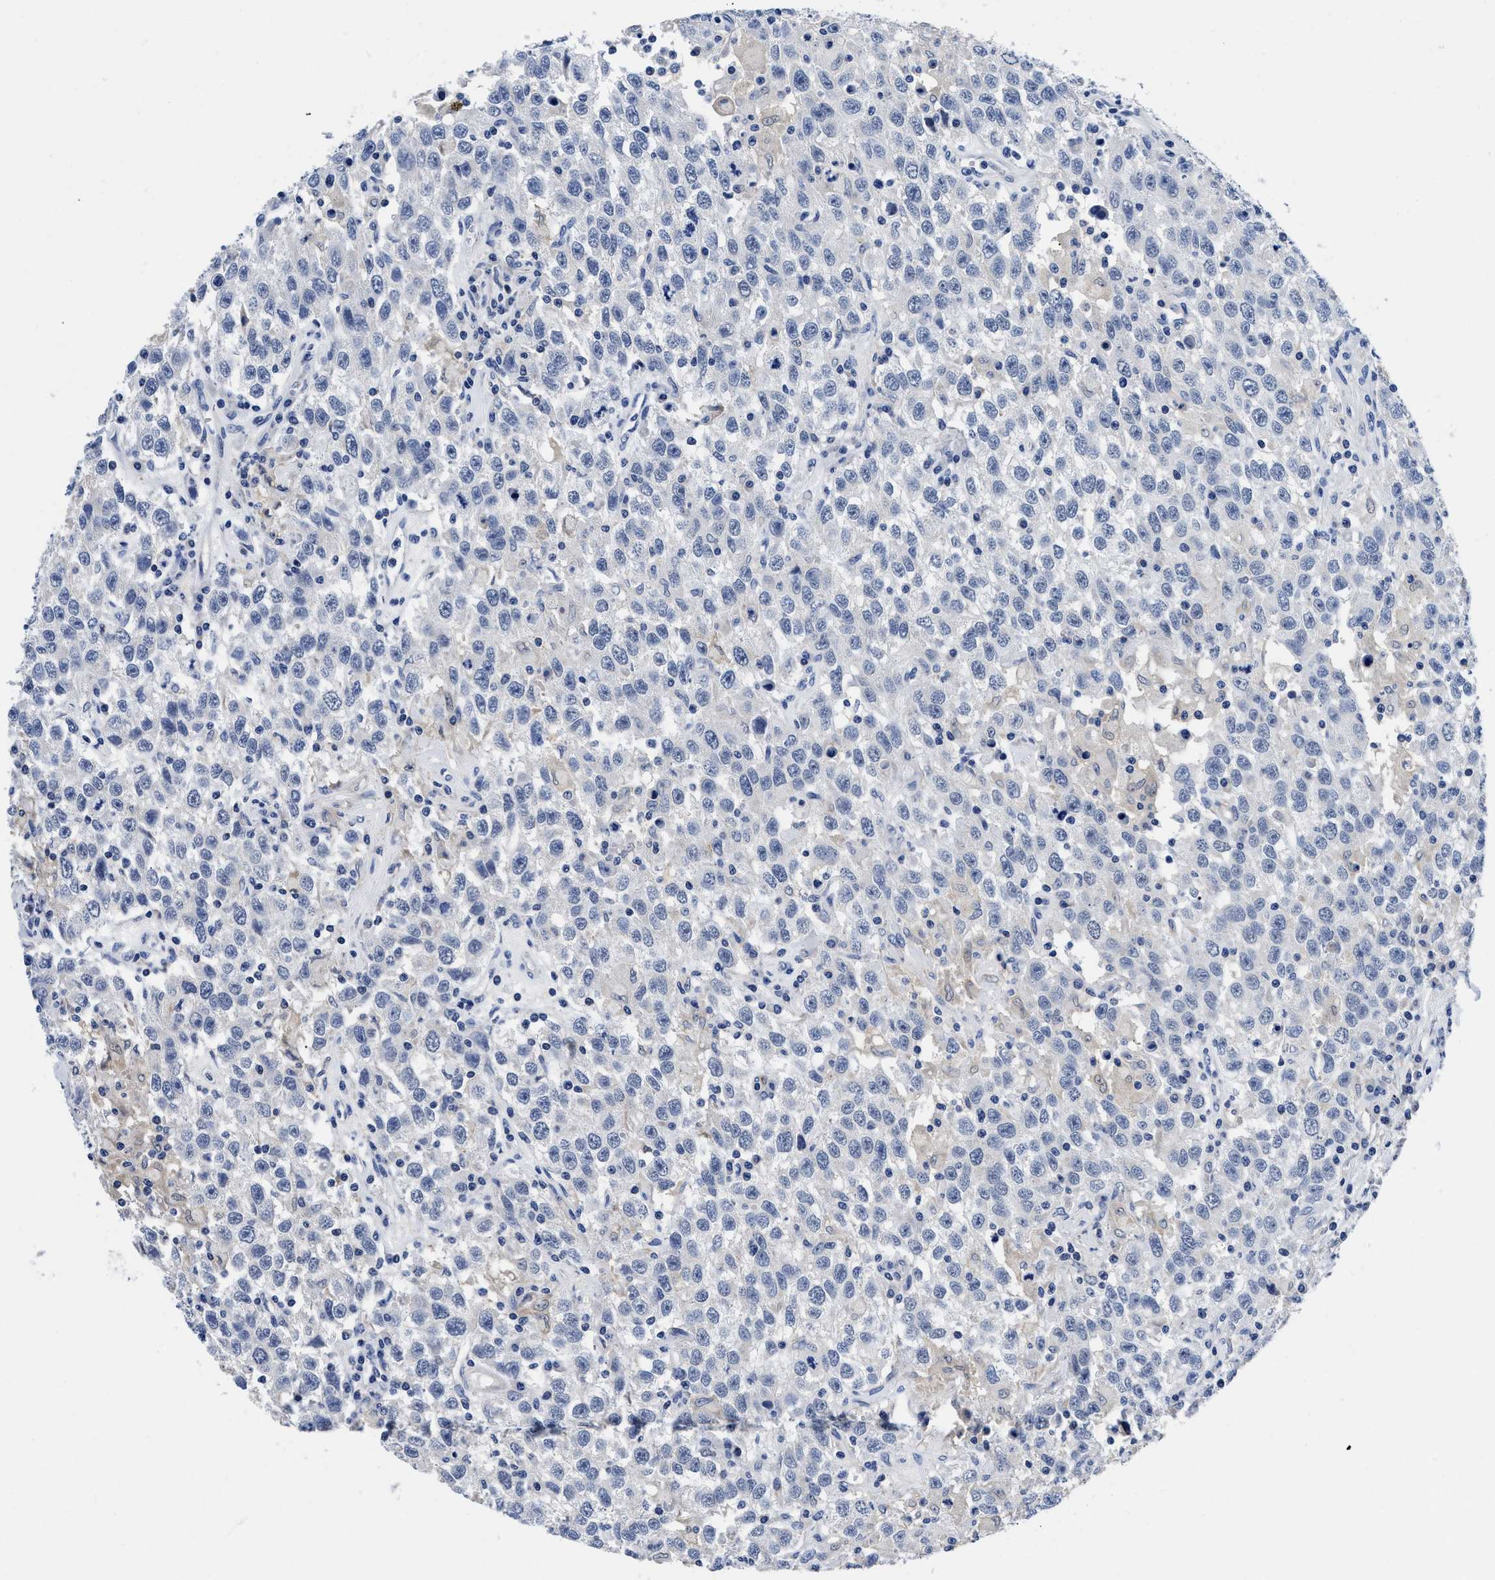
{"staining": {"intensity": "negative", "quantity": "none", "location": "none"}, "tissue": "testis cancer", "cell_type": "Tumor cells", "image_type": "cancer", "snomed": [{"axis": "morphology", "description": "Seminoma, NOS"}, {"axis": "topography", "description": "Testis"}], "caption": "Tumor cells show no significant positivity in testis seminoma. Nuclei are stained in blue.", "gene": "SLC35F1", "patient": {"sex": "male", "age": 41}}